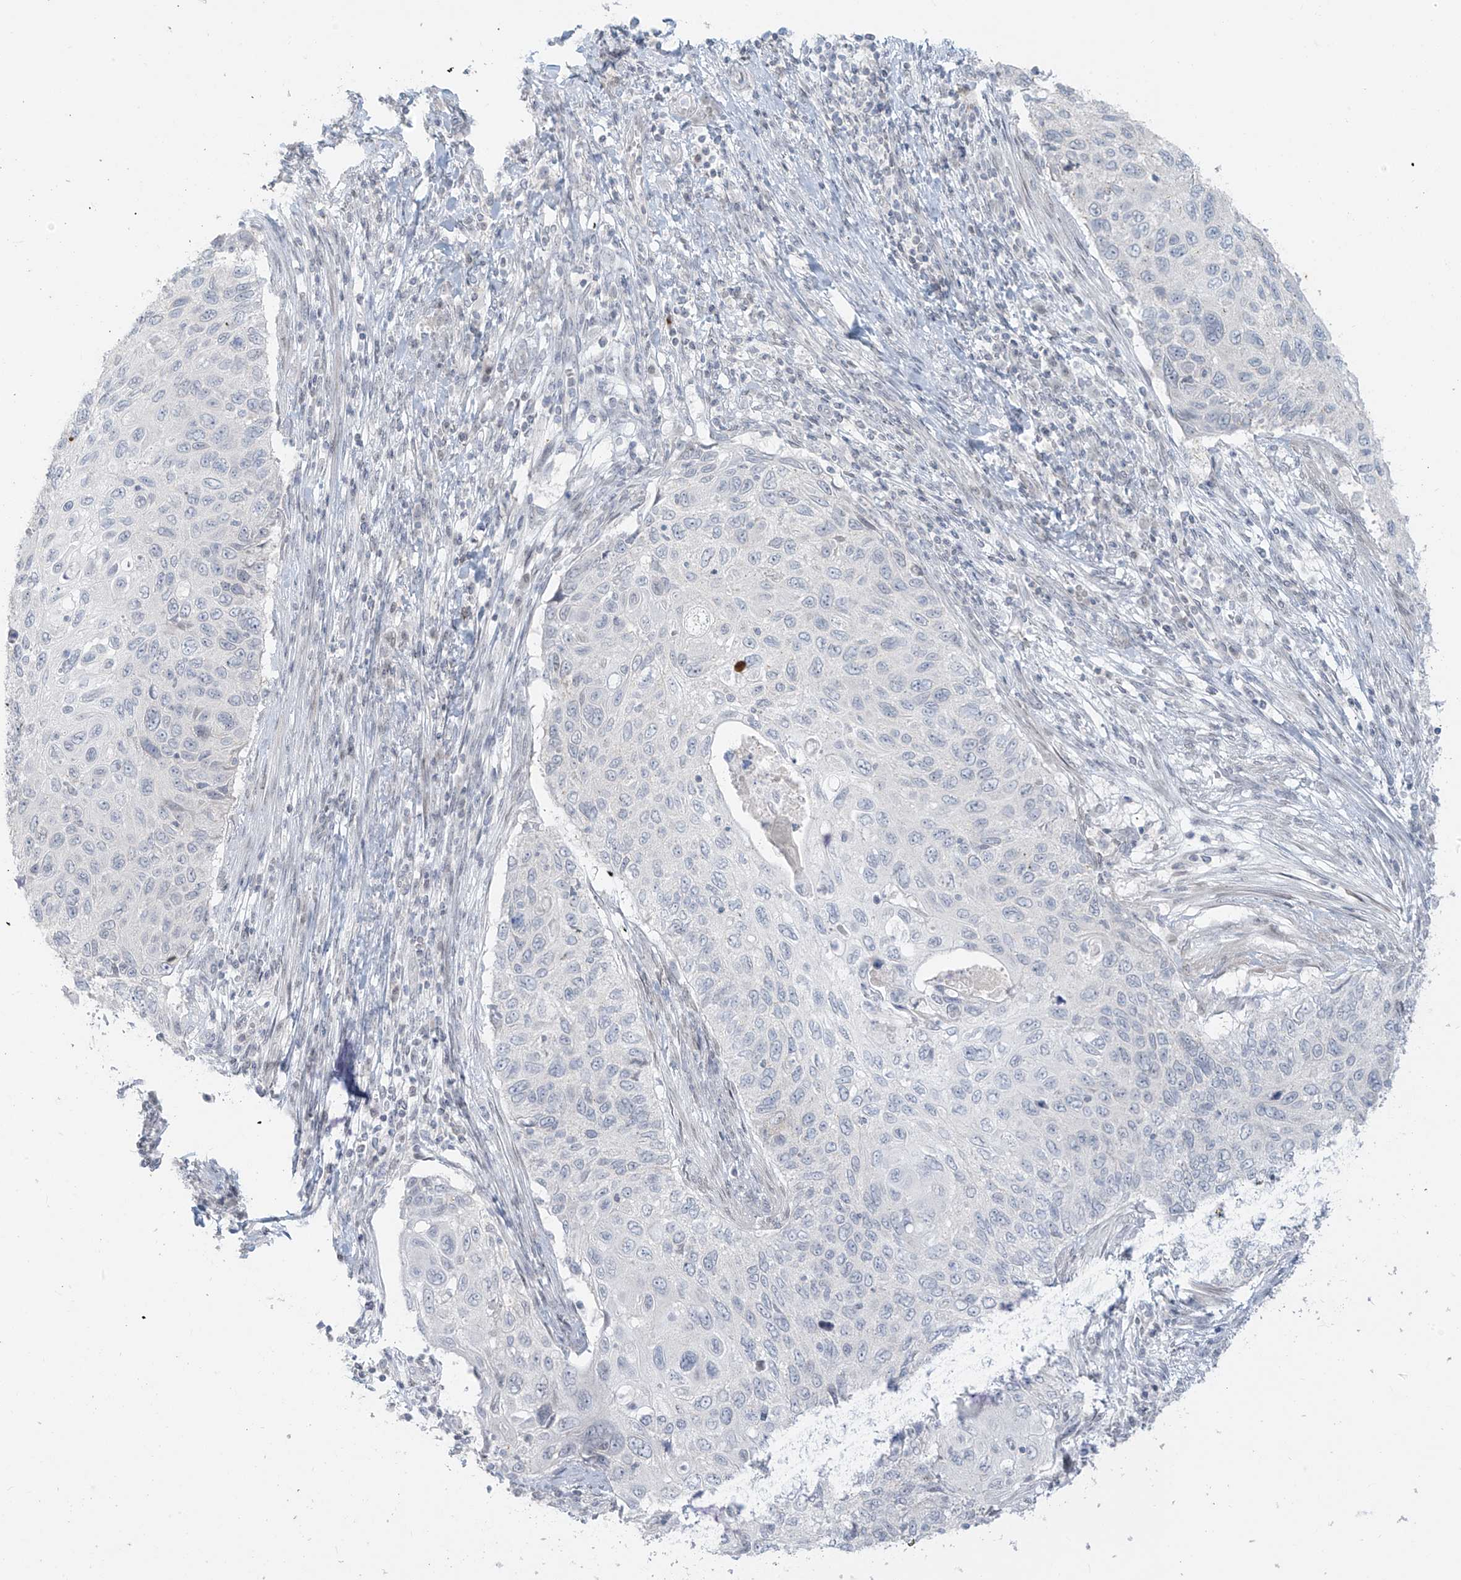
{"staining": {"intensity": "negative", "quantity": "none", "location": "none"}, "tissue": "cervical cancer", "cell_type": "Tumor cells", "image_type": "cancer", "snomed": [{"axis": "morphology", "description": "Squamous cell carcinoma, NOS"}, {"axis": "topography", "description": "Cervix"}], "caption": "Immunohistochemistry image of neoplastic tissue: human squamous cell carcinoma (cervical) stained with DAB displays no significant protein staining in tumor cells.", "gene": "OSBPL7", "patient": {"sex": "female", "age": 70}}